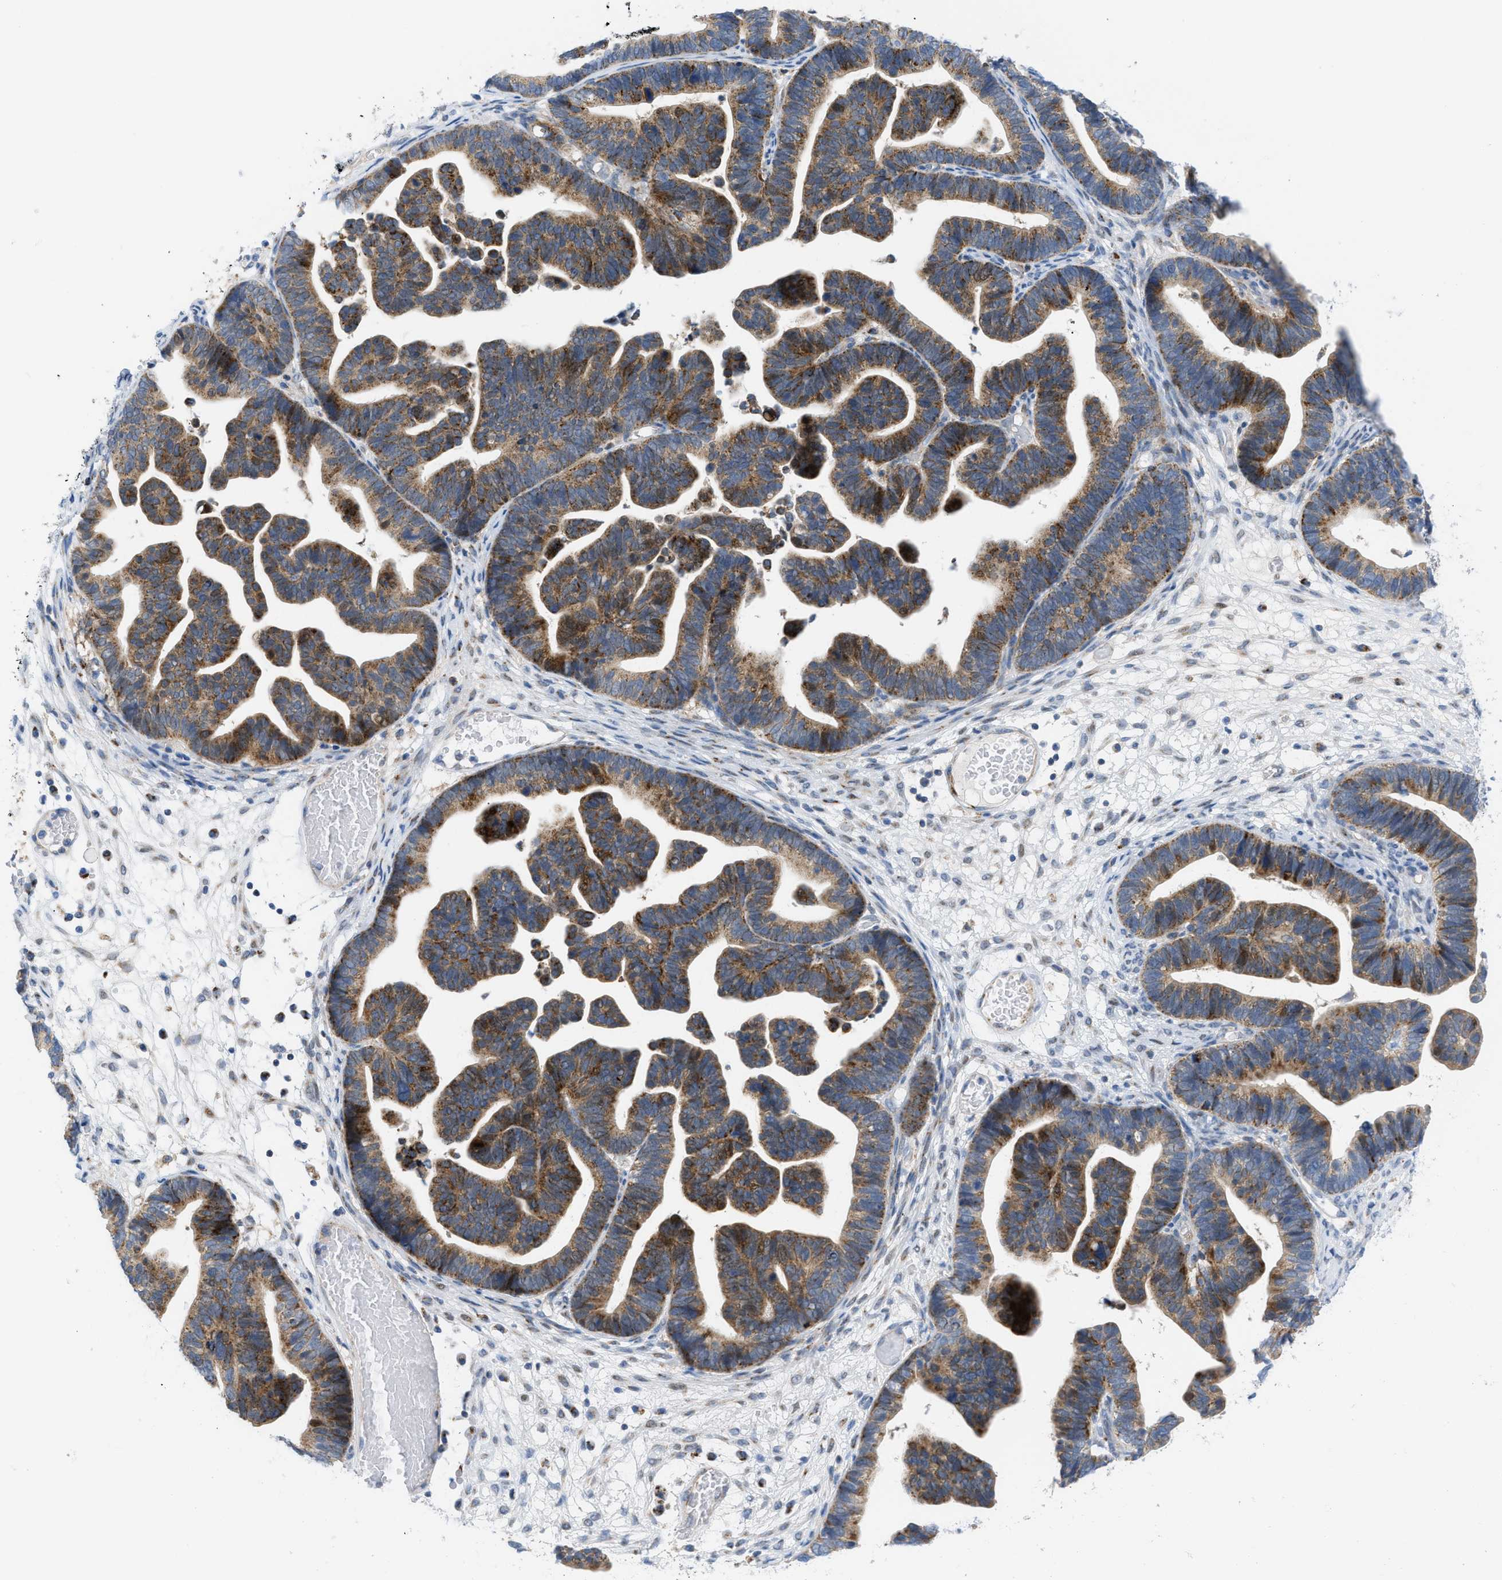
{"staining": {"intensity": "moderate", "quantity": ">75%", "location": "cytoplasmic/membranous"}, "tissue": "ovarian cancer", "cell_type": "Tumor cells", "image_type": "cancer", "snomed": [{"axis": "morphology", "description": "Cystadenocarcinoma, serous, NOS"}, {"axis": "topography", "description": "Ovary"}], "caption": "IHC staining of ovarian cancer (serous cystadenocarcinoma), which exhibits medium levels of moderate cytoplasmic/membranous expression in approximately >75% of tumor cells indicating moderate cytoplasmic/membranous protein expression. The staining was performed using DAB (brown) for protein detection and nuclei were counterstained in hematoxylin (blue).", "gene": "RBBP9", "patient": {"sex": "female", "age": 56}}